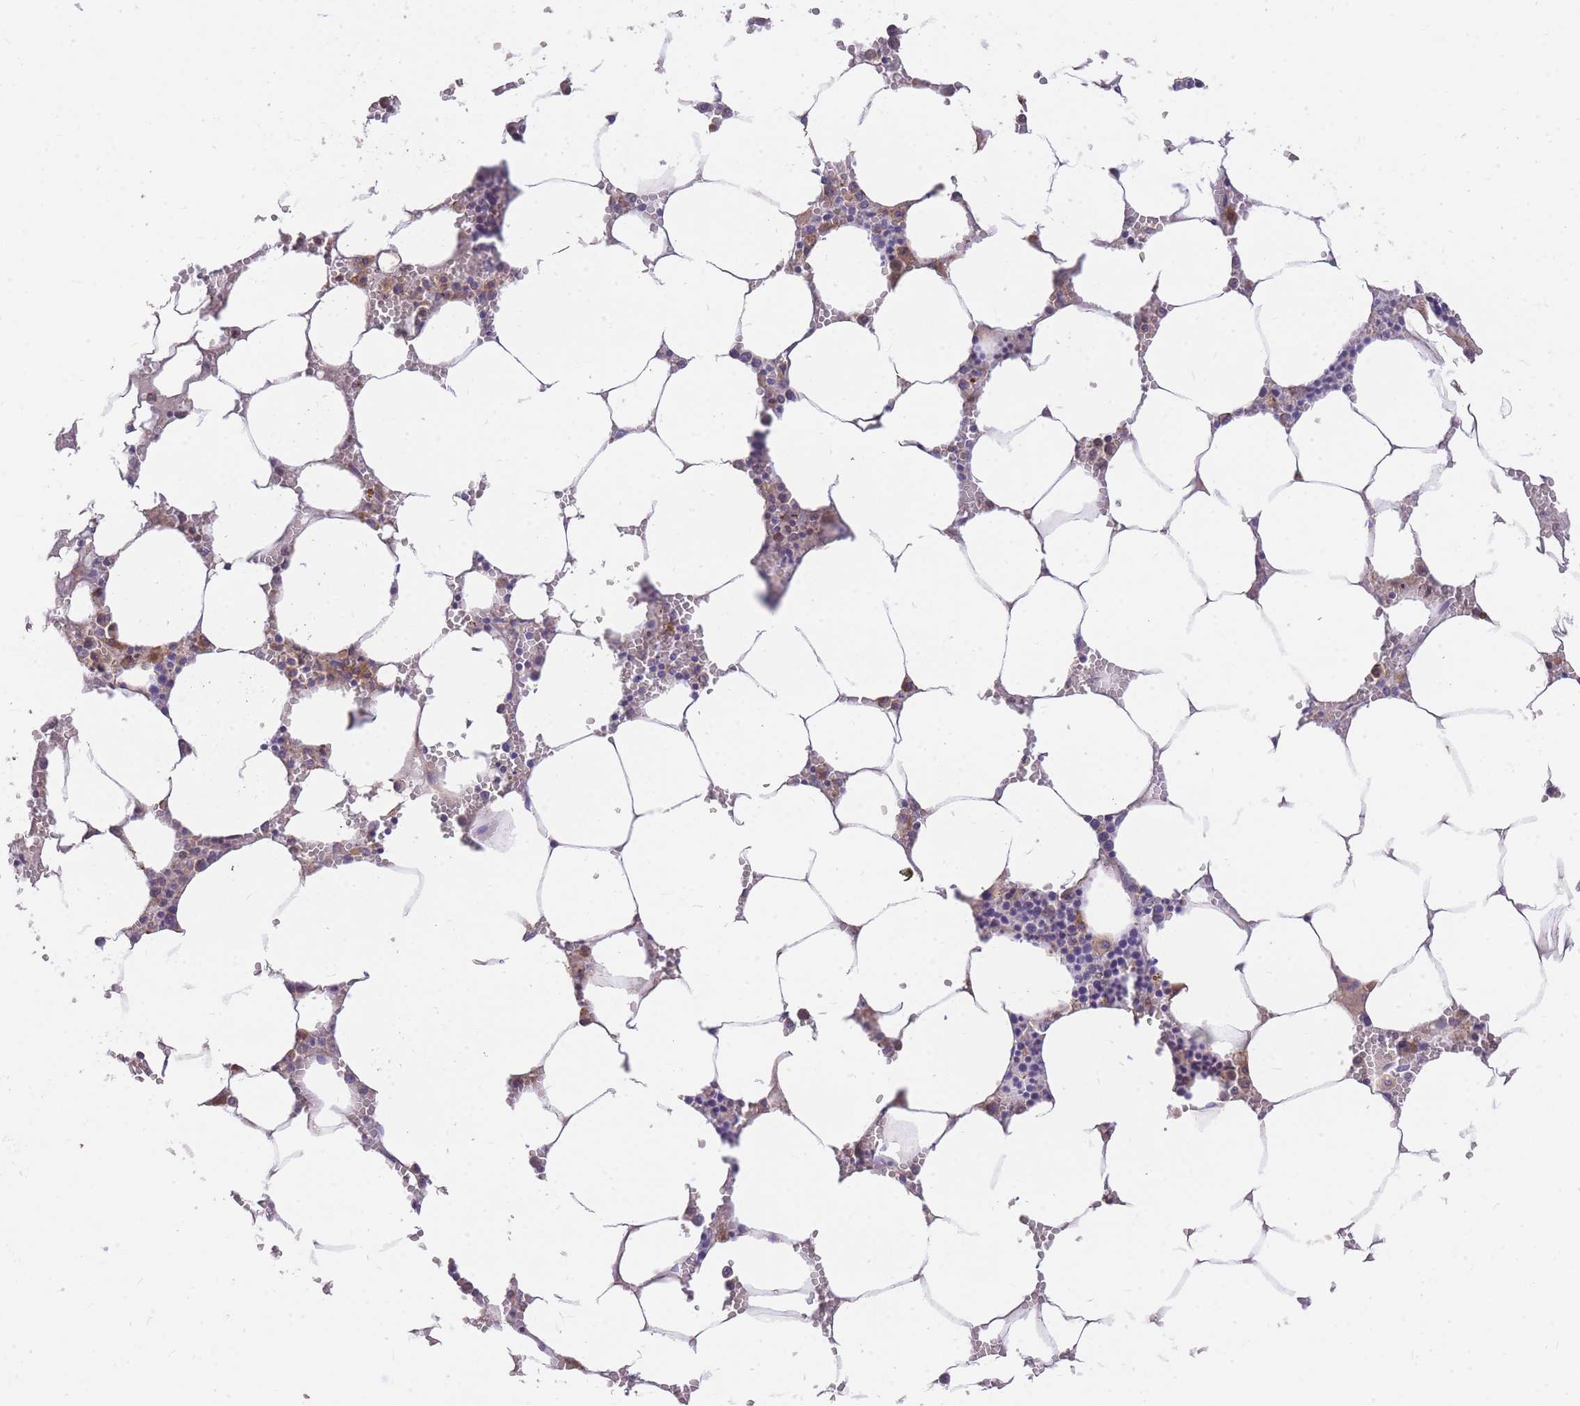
{"staining": {"intensity": "weak", "quantity": "<25%", "location": "cytoplasmic/membranous"}, "tissue": "bone marrow", "cell_type": "Hematopoietic cells", "image_type": "normal", "snomed": [{"axis": "morphology", "description": "Normal tissue, NOS"}, {"axis": "topography", "description": "Bone marrow"}], "caption": "IHC histopathology image of unremarkable bone marrow stained for a protein (brown), which reveals no positivity in hematopoietic cells.", "gene": "C2orf88", "patient": {"sex": "male", "age": 70}}